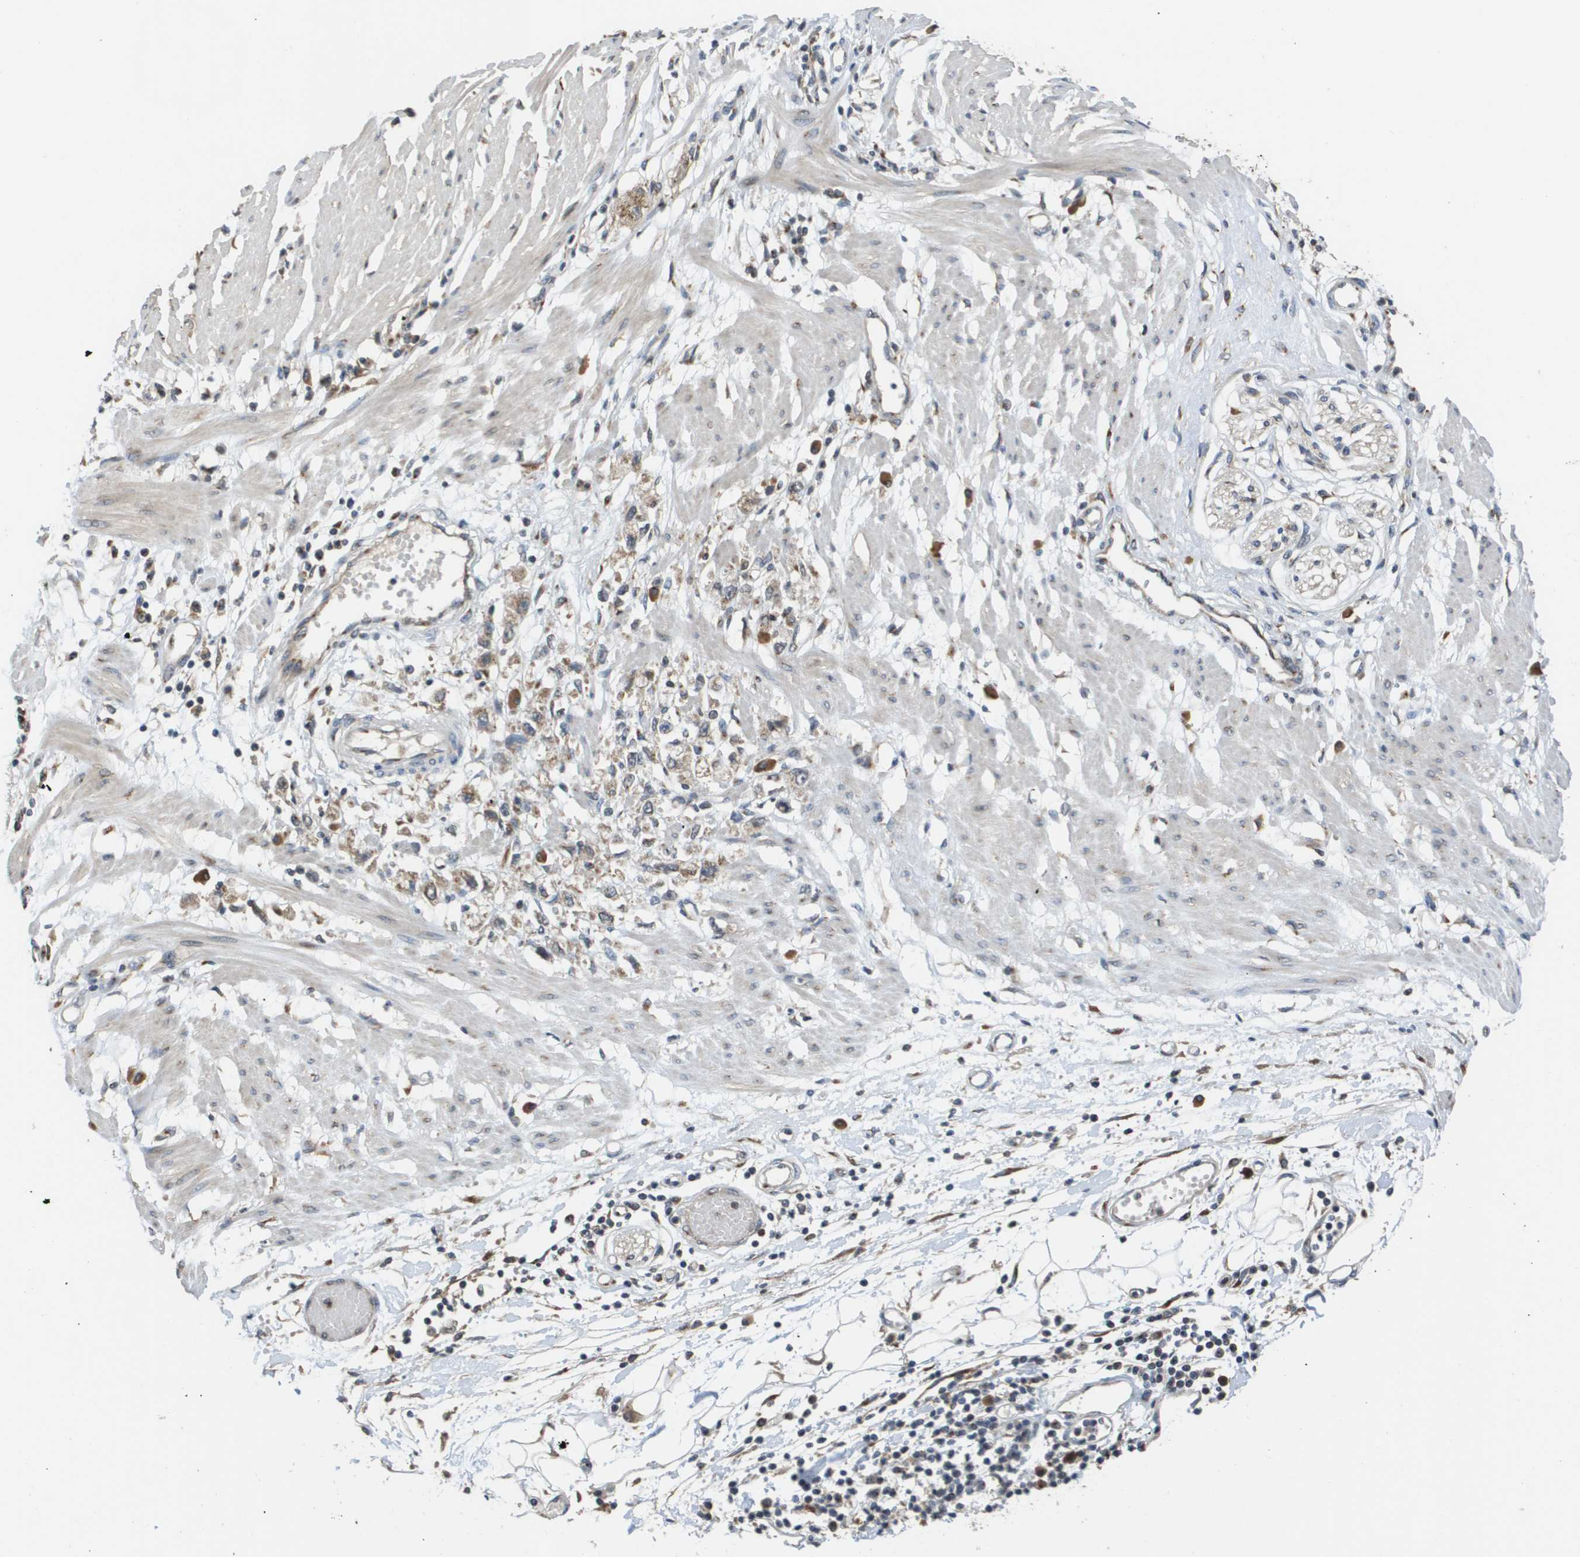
{"staining": {"intensity": "moderate", "quantity": "25%-75%", "location": "cytoplasmic/membranous"}, "tissue": "stomach cancer", "cell_type": "Tumor cells", "image_type": "cancer", "snomed": [{"axis": "morphology", "description": "Adenocarcinoma, NOS"}, {"axis": "topography", "description": "Stomach"}], "caption": "The image shows staining of stomach adenocarcinoma, revealing moderate cytoplasmic/membranous protein positivity (brown color) within tumor cells. (Brightfield microscopy of DAB IHC at high magnification).", "gene": "PCK1", "patient": {"sex": "female", "age": 59}}